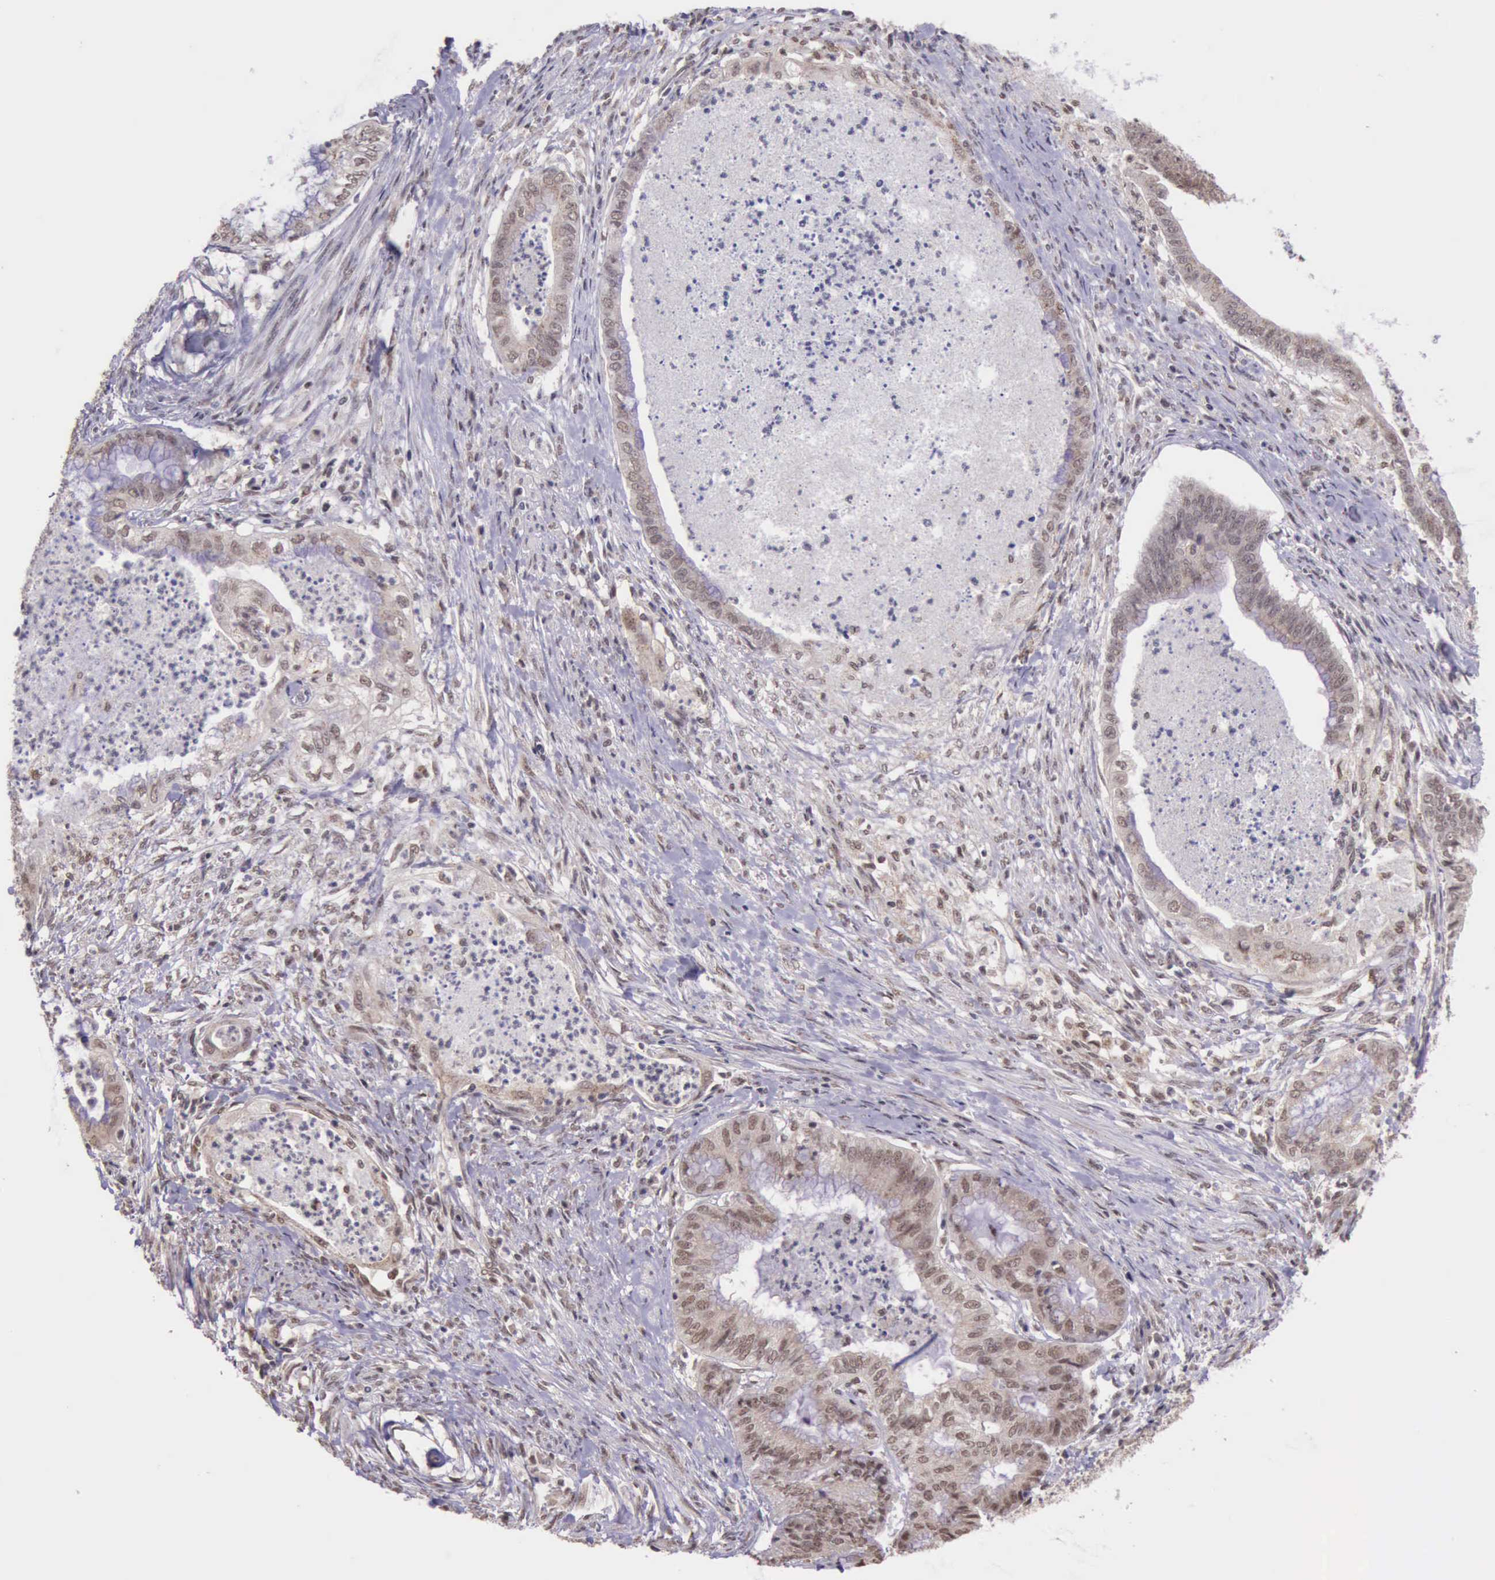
{"staining": {"intensity": "moderate", "quantity": ">75%", "location": "nuclear"}, "tissue": "endometrial cancer", "cell_type": "Tumor cells", "image_type": "cancer", "snomed": [{"axis": "morphology", "description": "Necrosis, NOS"}, {"axis": "morphology", "description": "Adenocarcinoma, NOS"}, {"axis": "topography", "description": "Endometrium"}], "caption": "Immunohistochemical staining of adenocarcinoma (endometrial) displays moderate nuclear protein staining in approximately >75% of tumor cells. Using DAB (brown) and hematoxylin (blue) stains, captured at high magnification using brightfield microscopy.", "gene": "PRPF39", "patient": {"sex": "female", "age": 79}}